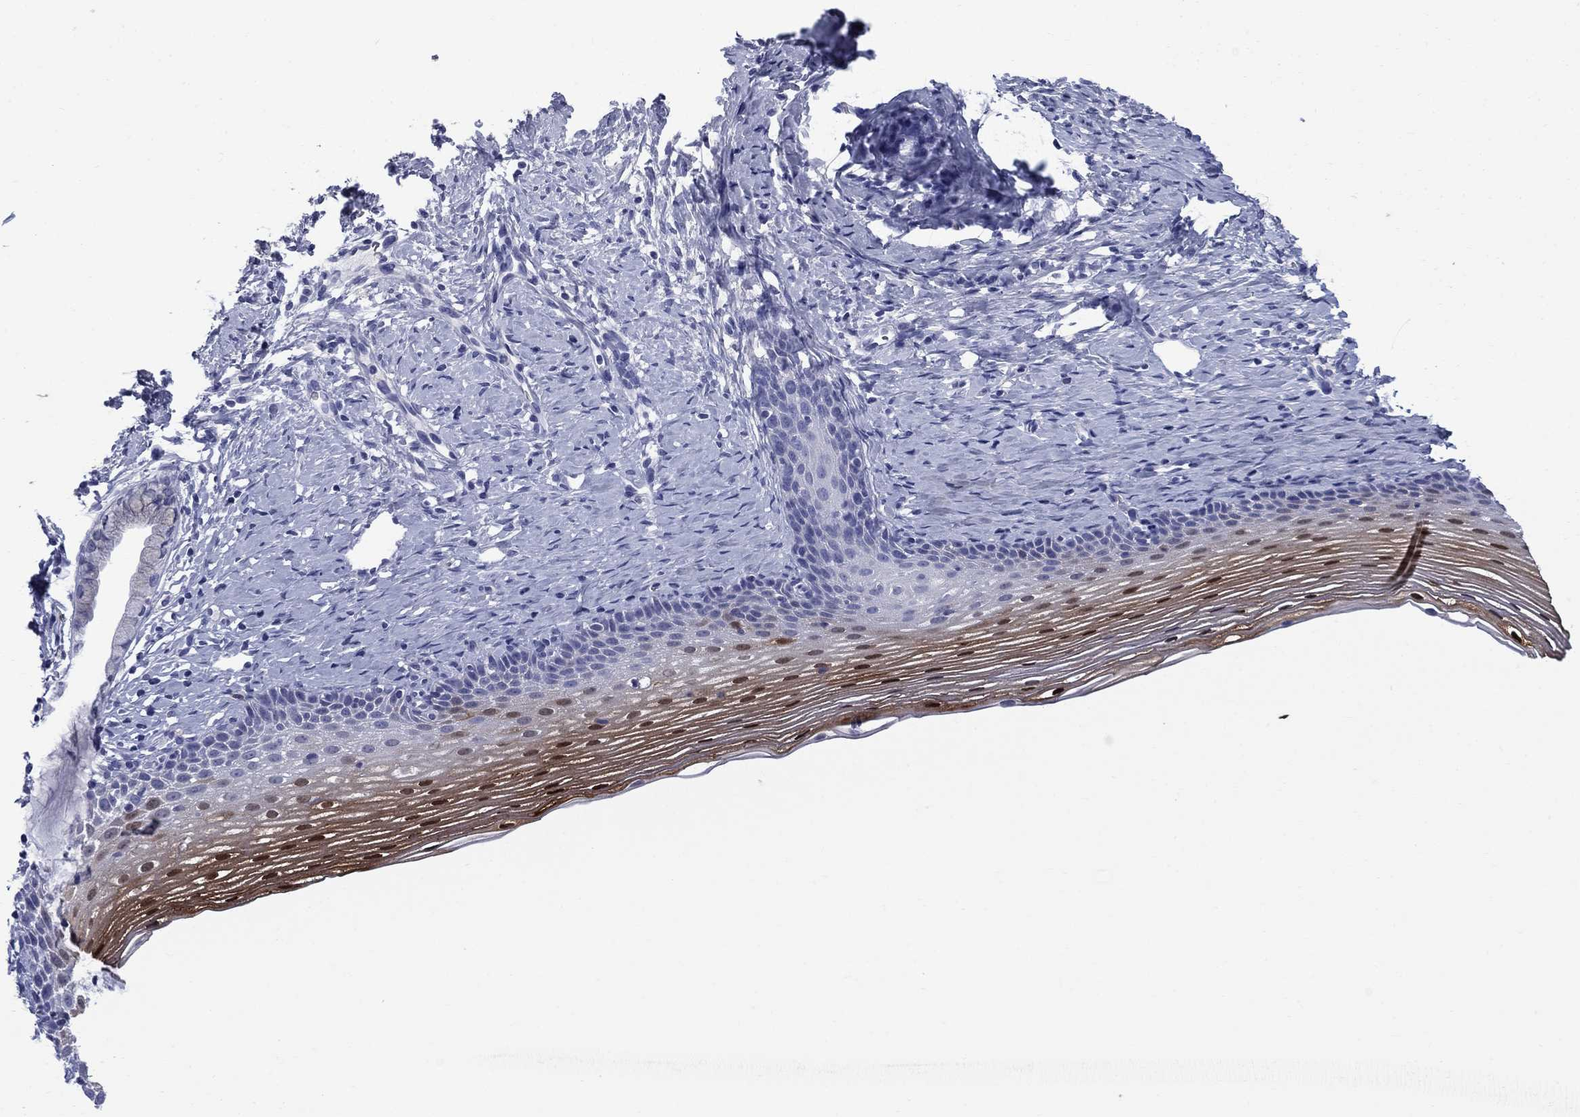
{"staining": {"intensity": "strong", "quantity": "25%-75%", "location": "nuclear"}, "tissue": "cervix", "cell_type": "Squamous epithelial cells", "image_type": "normal", "snomed": [{"axis": "morphology", "description": "Normal tissue, NOS"}, {"axis": "topography", "description": "Cervix"}], "caption": "Protein staining shows strong nuclear expression in approximately 25%-75% of squamous epithelial cells in unremarkable cervix. The staining was performed using DAB, with brown indicating positive protein expression. Nuclei are stained blue with hematoxylin.", "gene": "SERPINB2", "patient": {"sex": "female", "age": 39}}